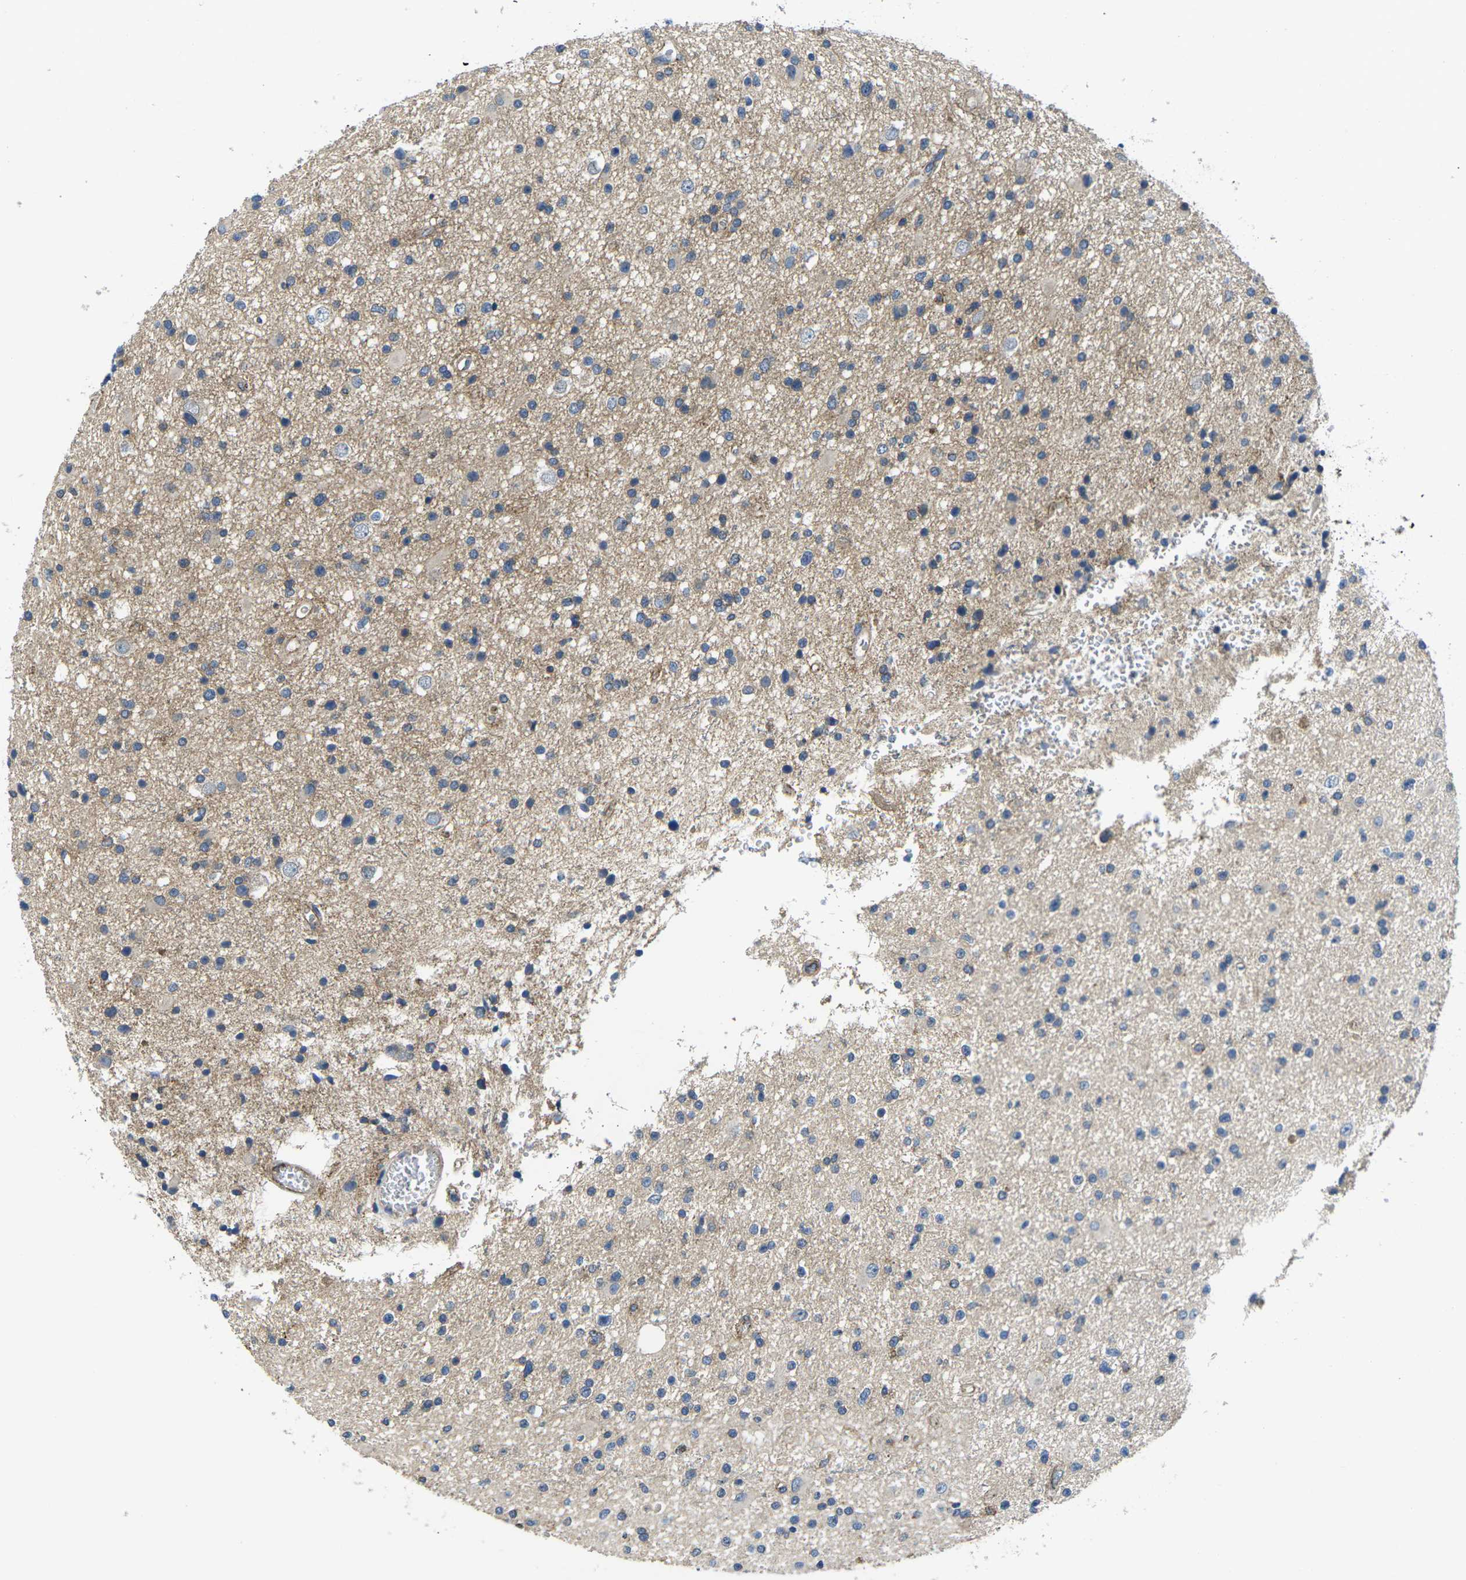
{"staining": {"intensity": "moderate", "quantity": "25%-75%", "location": "cytoplasmic/membranous"}, "tissue": "glioma", "cell_type": "Tumor cells", "image_type": "cancer", "snomed": [{"axis": "morphology", "description": "Glioma, malignant, High grade"}, {"axis": "topography", "description": "Brain"}], "caption": "Immunohistochemical staining of glioma displays moderate cytoplasmic/membranous protein staining in approximately 25%-75% of tumor cells.", "gene": "CTNND1", "patient": {"sex": "male", "age": 33}}